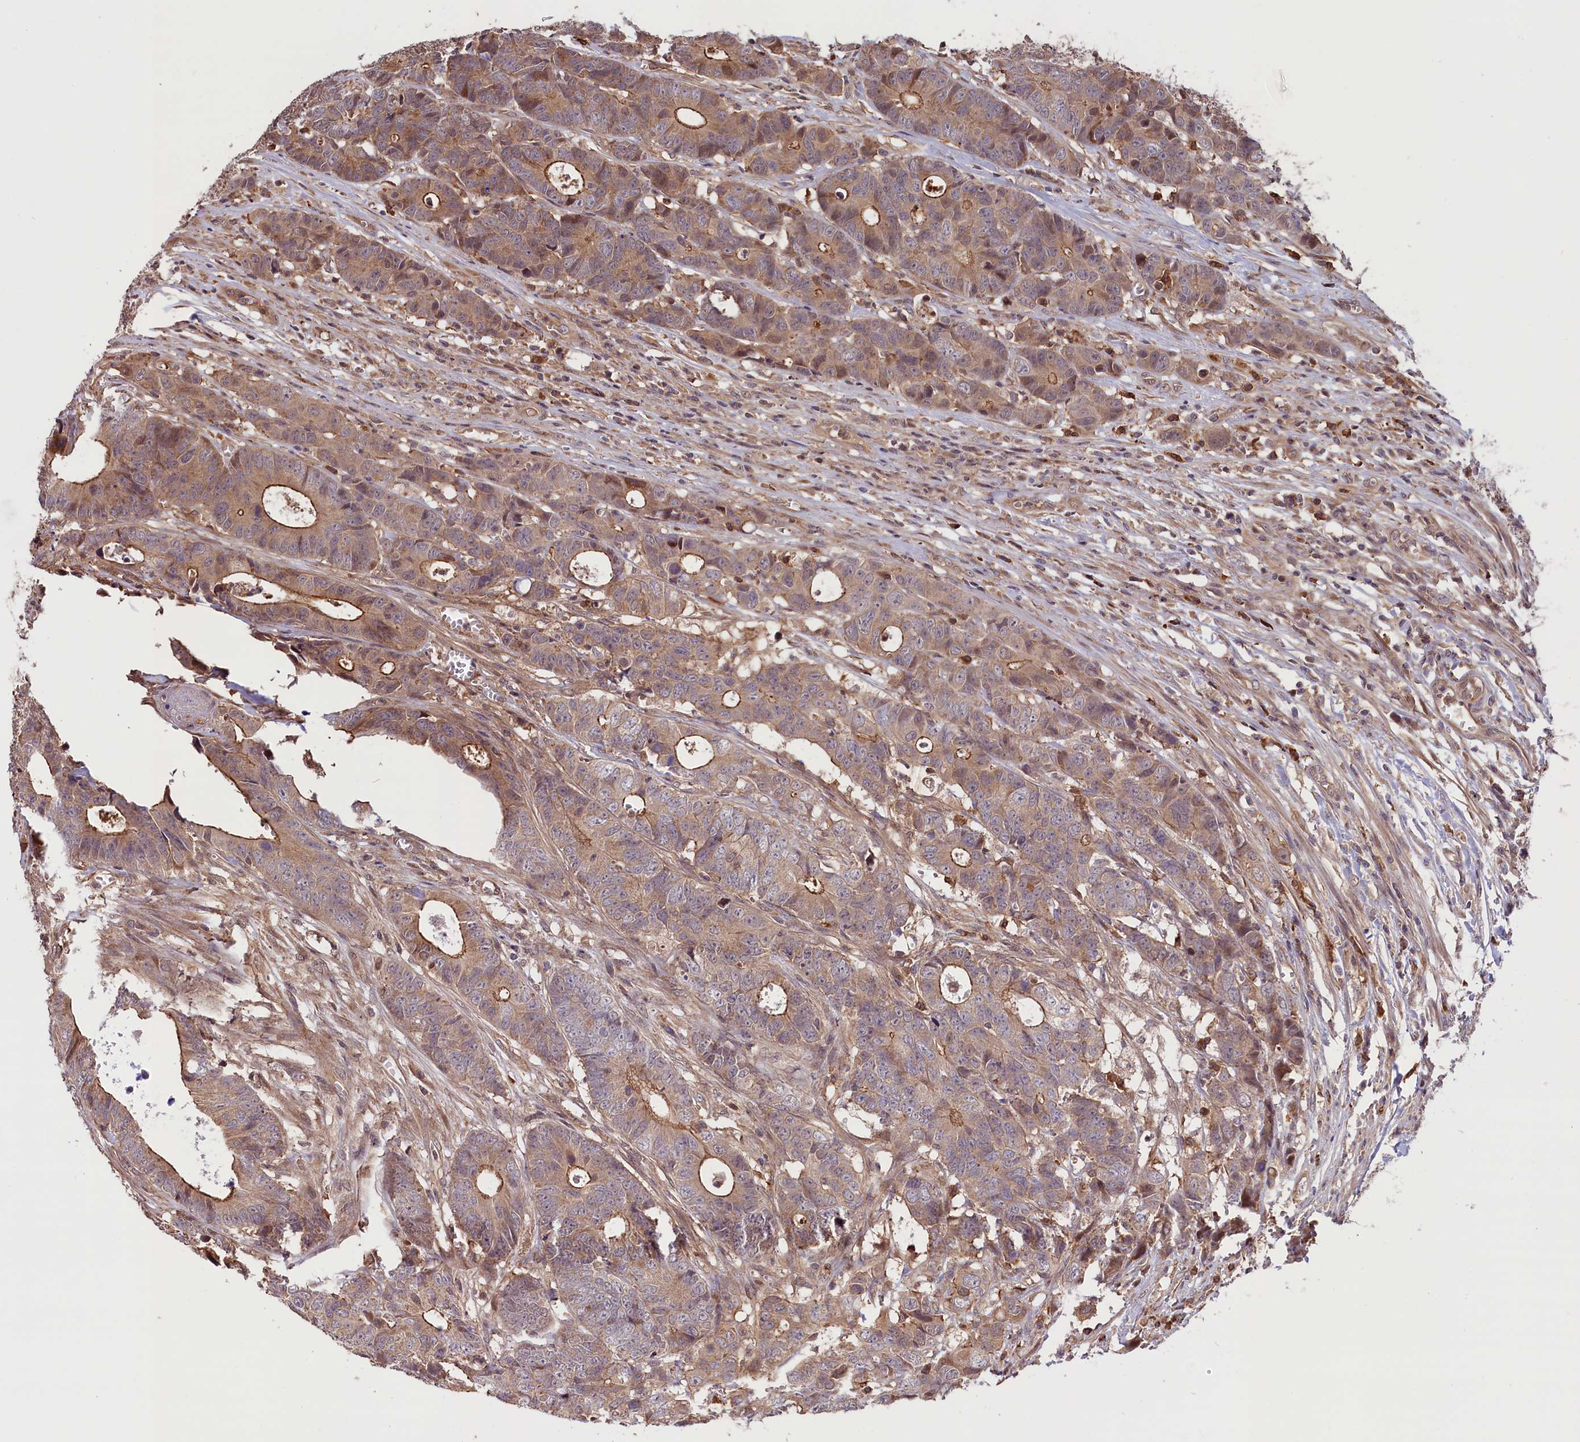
{"staining": {"intensity": "moderate", "quantity": "25%-75%", "location": "cytoplasmic/membranous"}, "tissue": "colorectal cancer", "cell_type": "Tumor cells", "image_type": "cancer", "snomed": [{"axis": "morphology", "description": "Adenocarcinoma, NOS"}, {"axis": "topography", "description": "Colon"}], "caption": "Tumor cells reveal medium levels of moderate cytoplasmic/membranous staining in approximately 25%-75% of cells in human colorectal cancer (adenocarcinoma).", "gene": "RIC8A", "patient": {"sex": "female", "age": 57}}